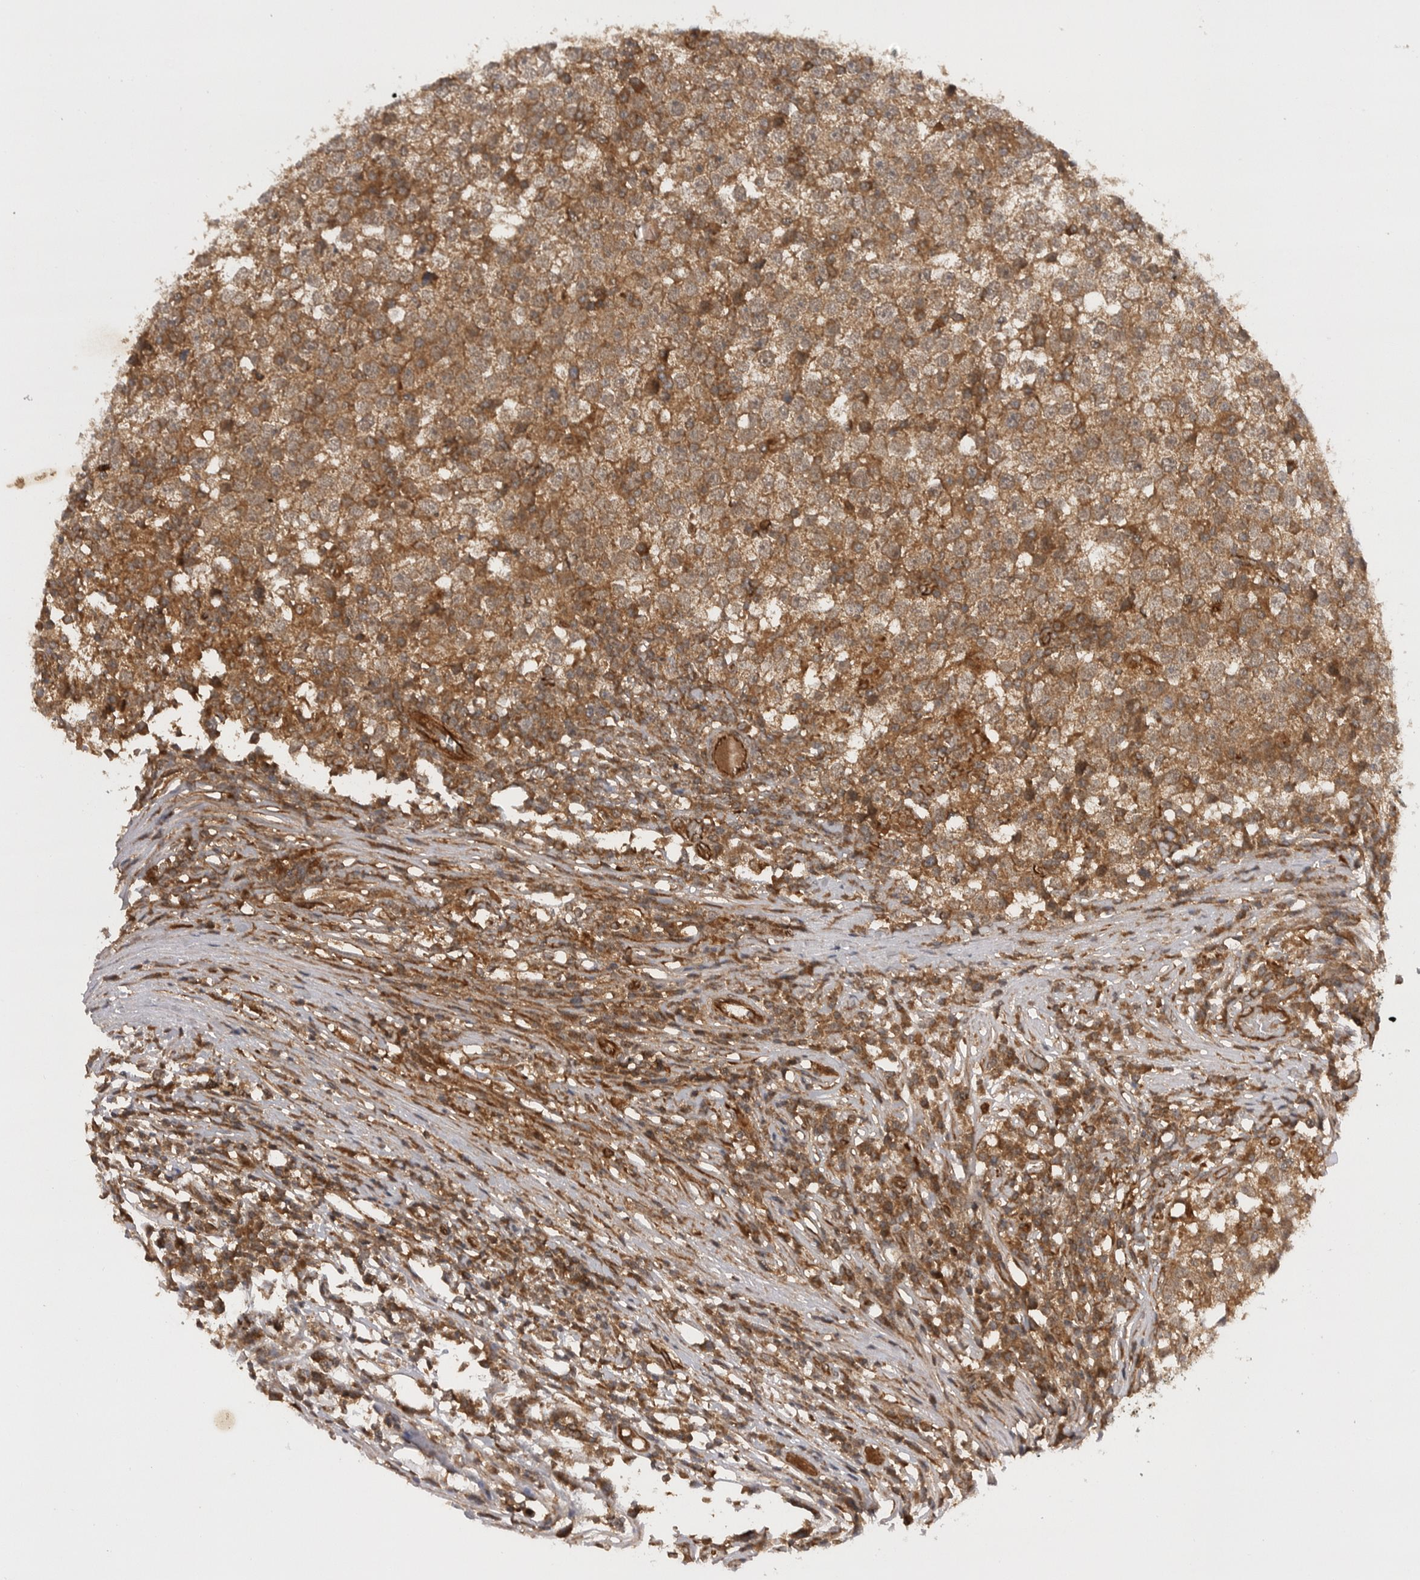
{"staining": {"intensity": "moderate", "quantity": ">75%", "location": "cytoplasmic/membranous"}, "tissue": "testis cancer", "cell_type": "Tumor cells", "image_type": "cancer", "snomed": [{"axis": "morphology", "description": "Seminoma, NOS"}, {"axis": "topography", "description": "Testis"}], "caption": "IHC staining of testis seminoma, which demonstrates medium levels of moderate cytoplasmic/membranous positivity in approximately >75% of tumor cells indicating moderate cytoplasmic/membranous protein staining. The staining was performed using DAB (3,3'-diaminobenzidine) (brown) for protein detection and nuclei were counterstained in hematoxylin (blue).", "gene": "PRDX4", "patient": {"sex": "male", "age": 65}}